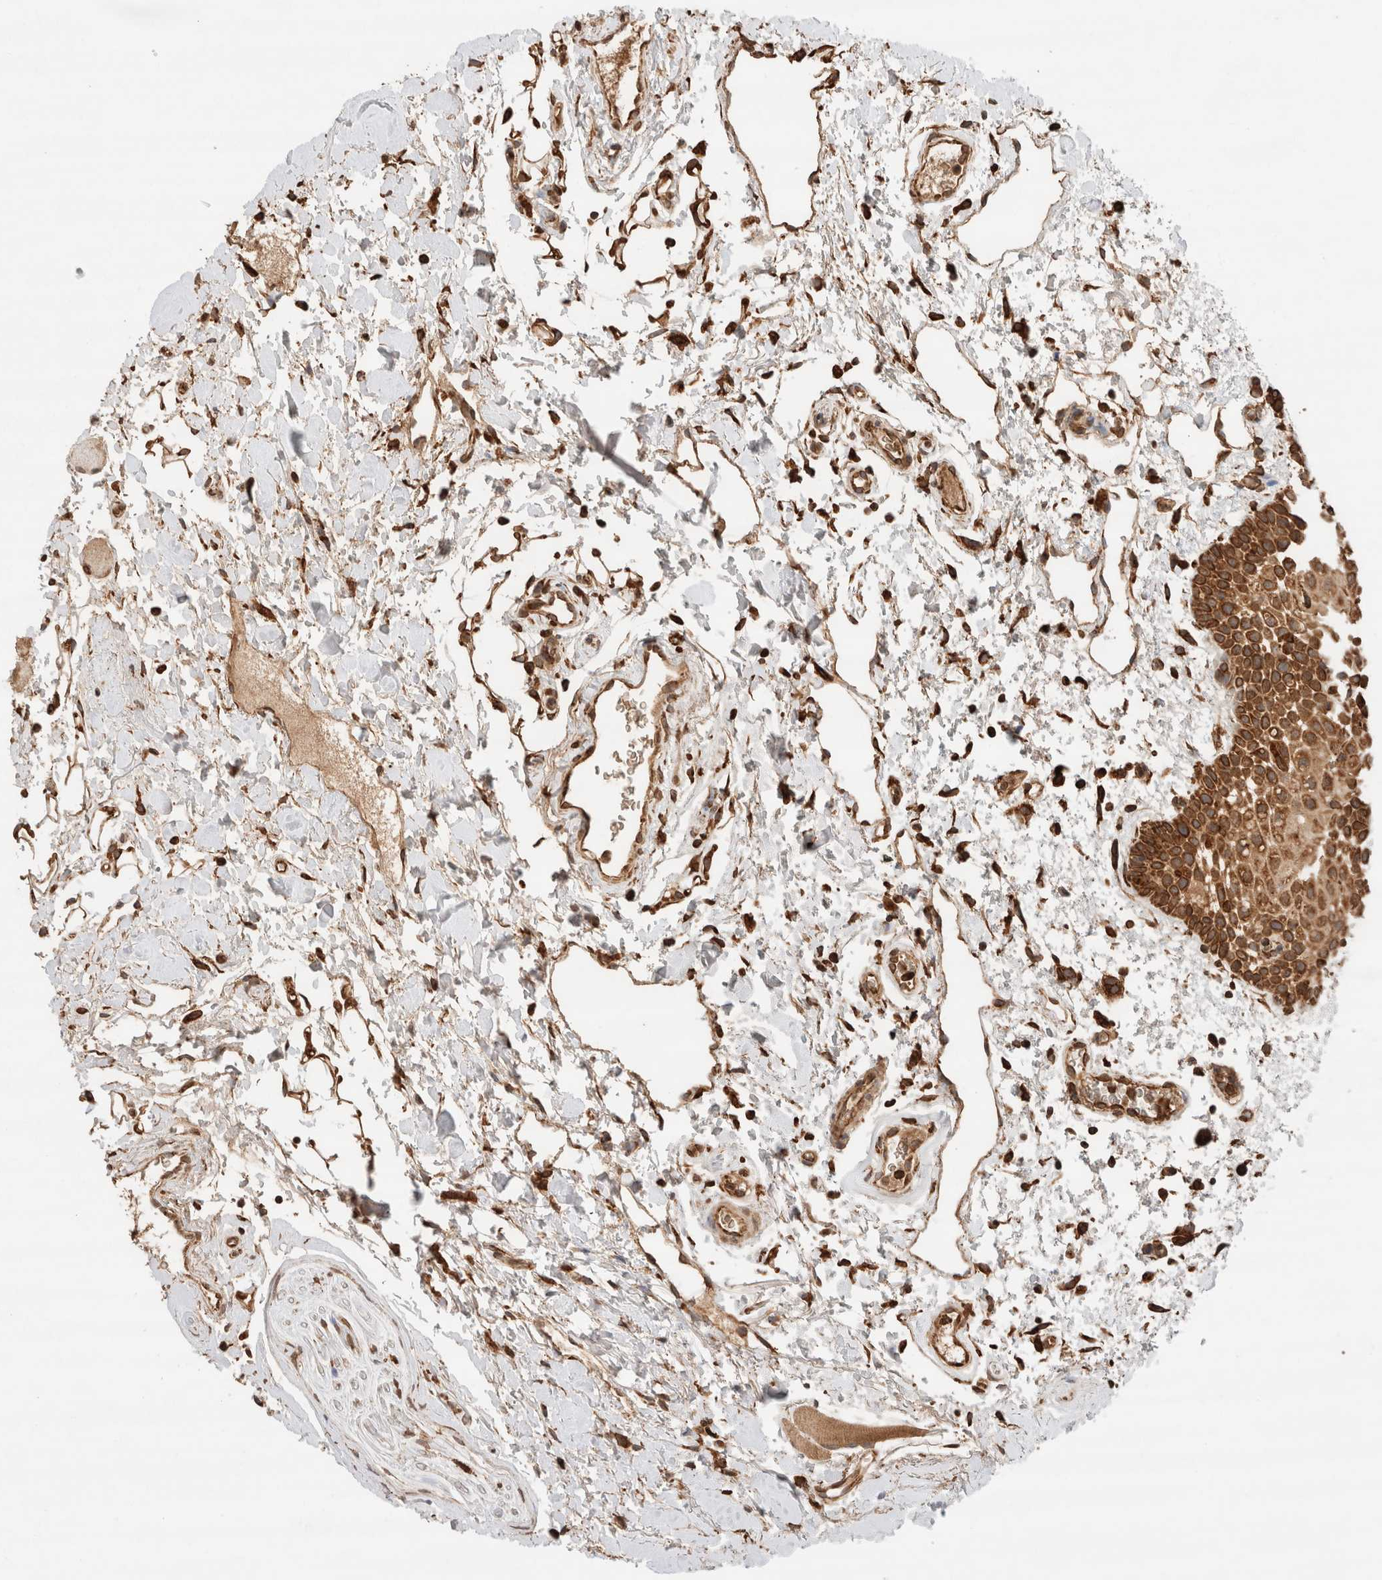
{"staining": {"intensity": "moderate", "quantity": ">75%", "location": "cytoplasmic/membranous"}, "tissue": "oral mucosa", "cell_type": "Squamous epithelial cells", "image_type": "normal", "snomed": [{"axis": "morphology", "description": "Normal tissue, NOS"}, {"axis": "topography", "description": "Oral tissue"}], "caption": "The photomicrograph demonstrates immunohistochemical staining of unremarkable oral mucosa. There is moderate cytoplasmic/membranous positivity is seen in approximately >75% of squamous epithelial cells.", "gene": "ERAP1", "patient": {"sex": "male", "age": 62}}